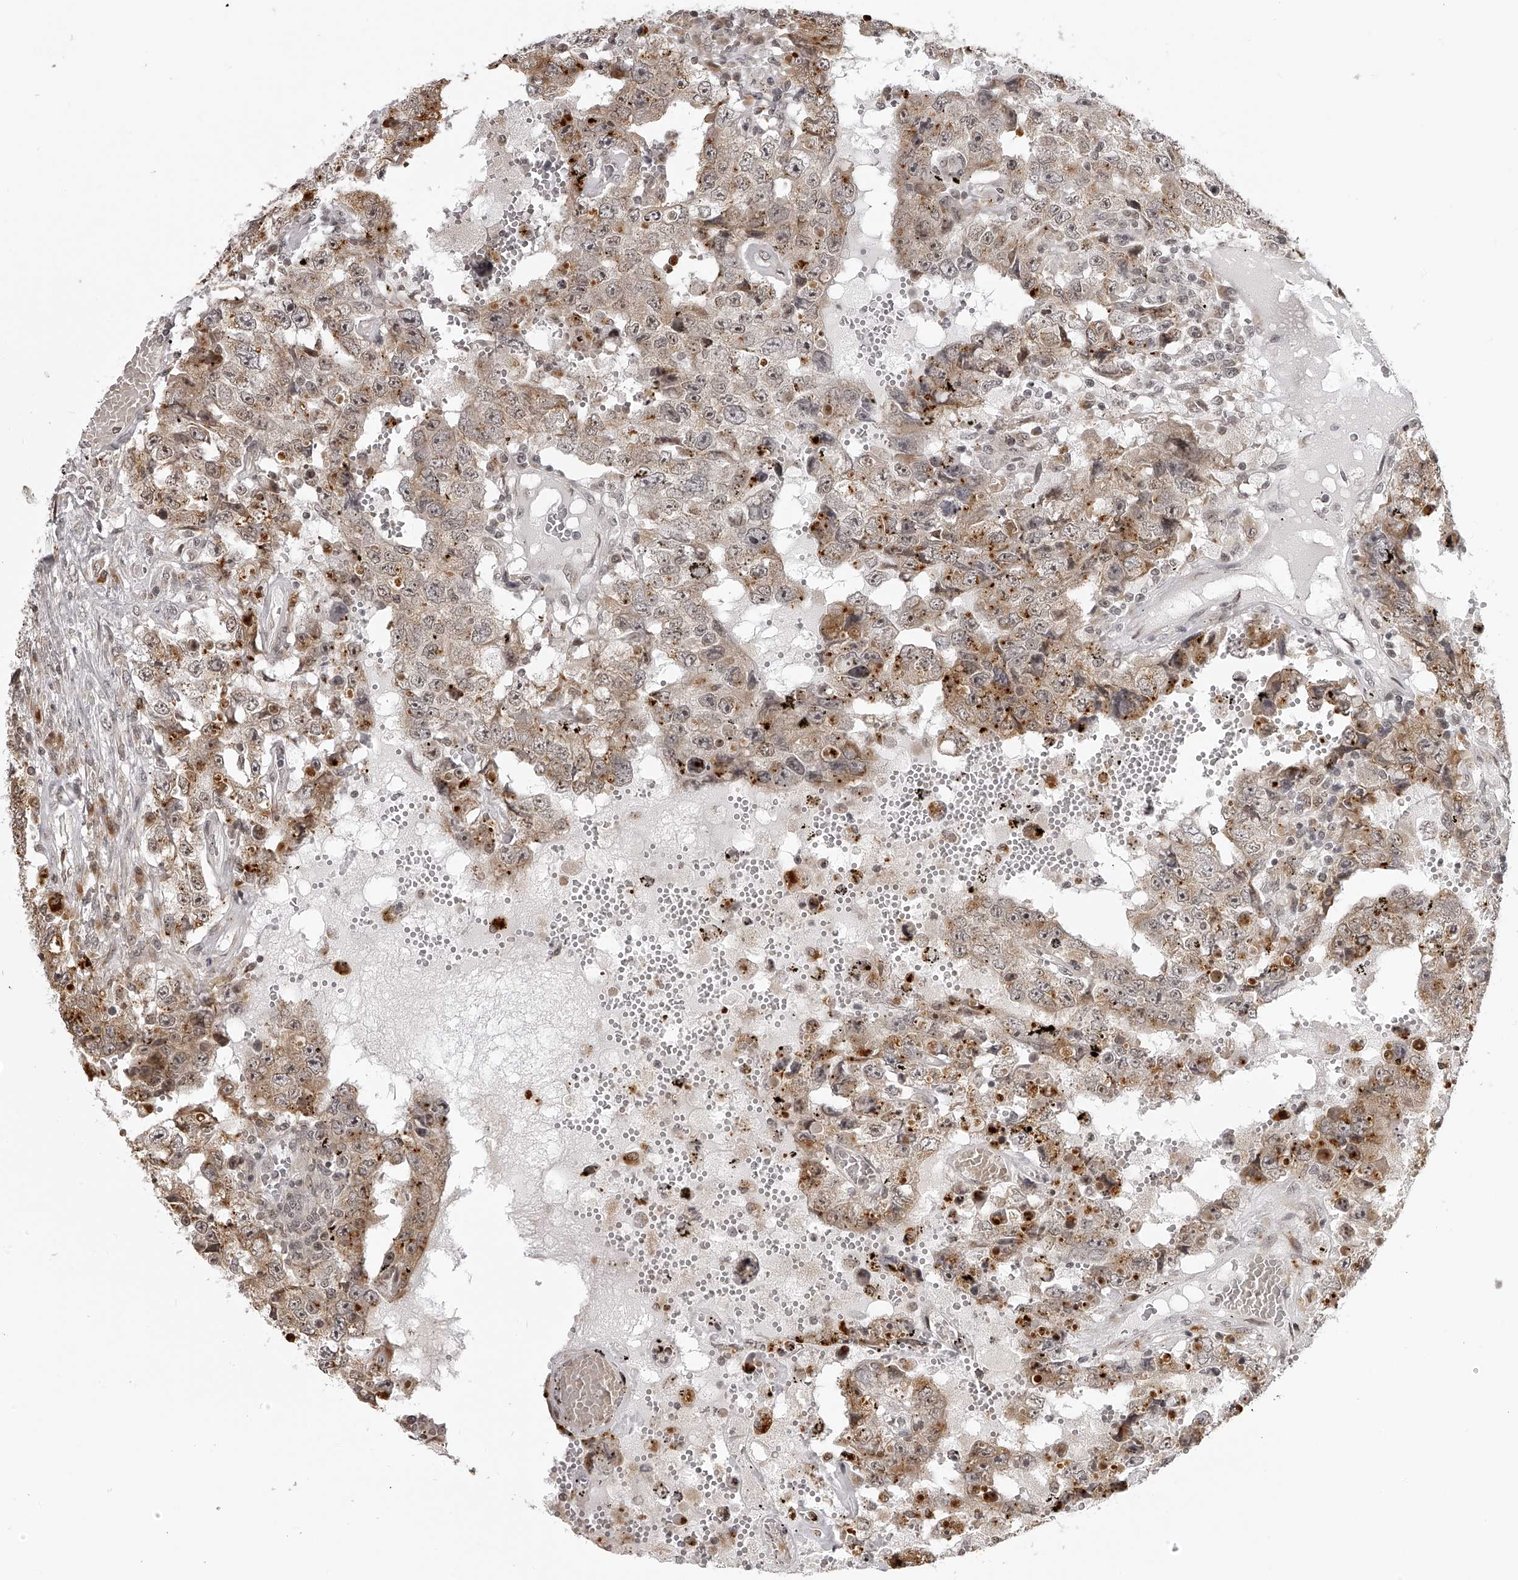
{"staining": {"intensity": "moderate", "quantity": "25%-75%", "location": "cytoplasmic/membranous"}, "tissue": "testis cancer", "cell_type": "Tumor cells", "image_type": "cancer", "snomed": [{"axis": "morphology", "description": "Carcinoma, Embryonal, NOS"}, {"axis": "topography", "description": "Testis"}], "caption": "Immunohistochemical staining of testis cancer (embryonal carcinoma) exhibits medium levels of moderate cytoplasmic/membranous protein positivity in approximately 25%-75% of tumor cells.", "gene": "ODF2L", "patient": {"sex": "male", "age": 26}}